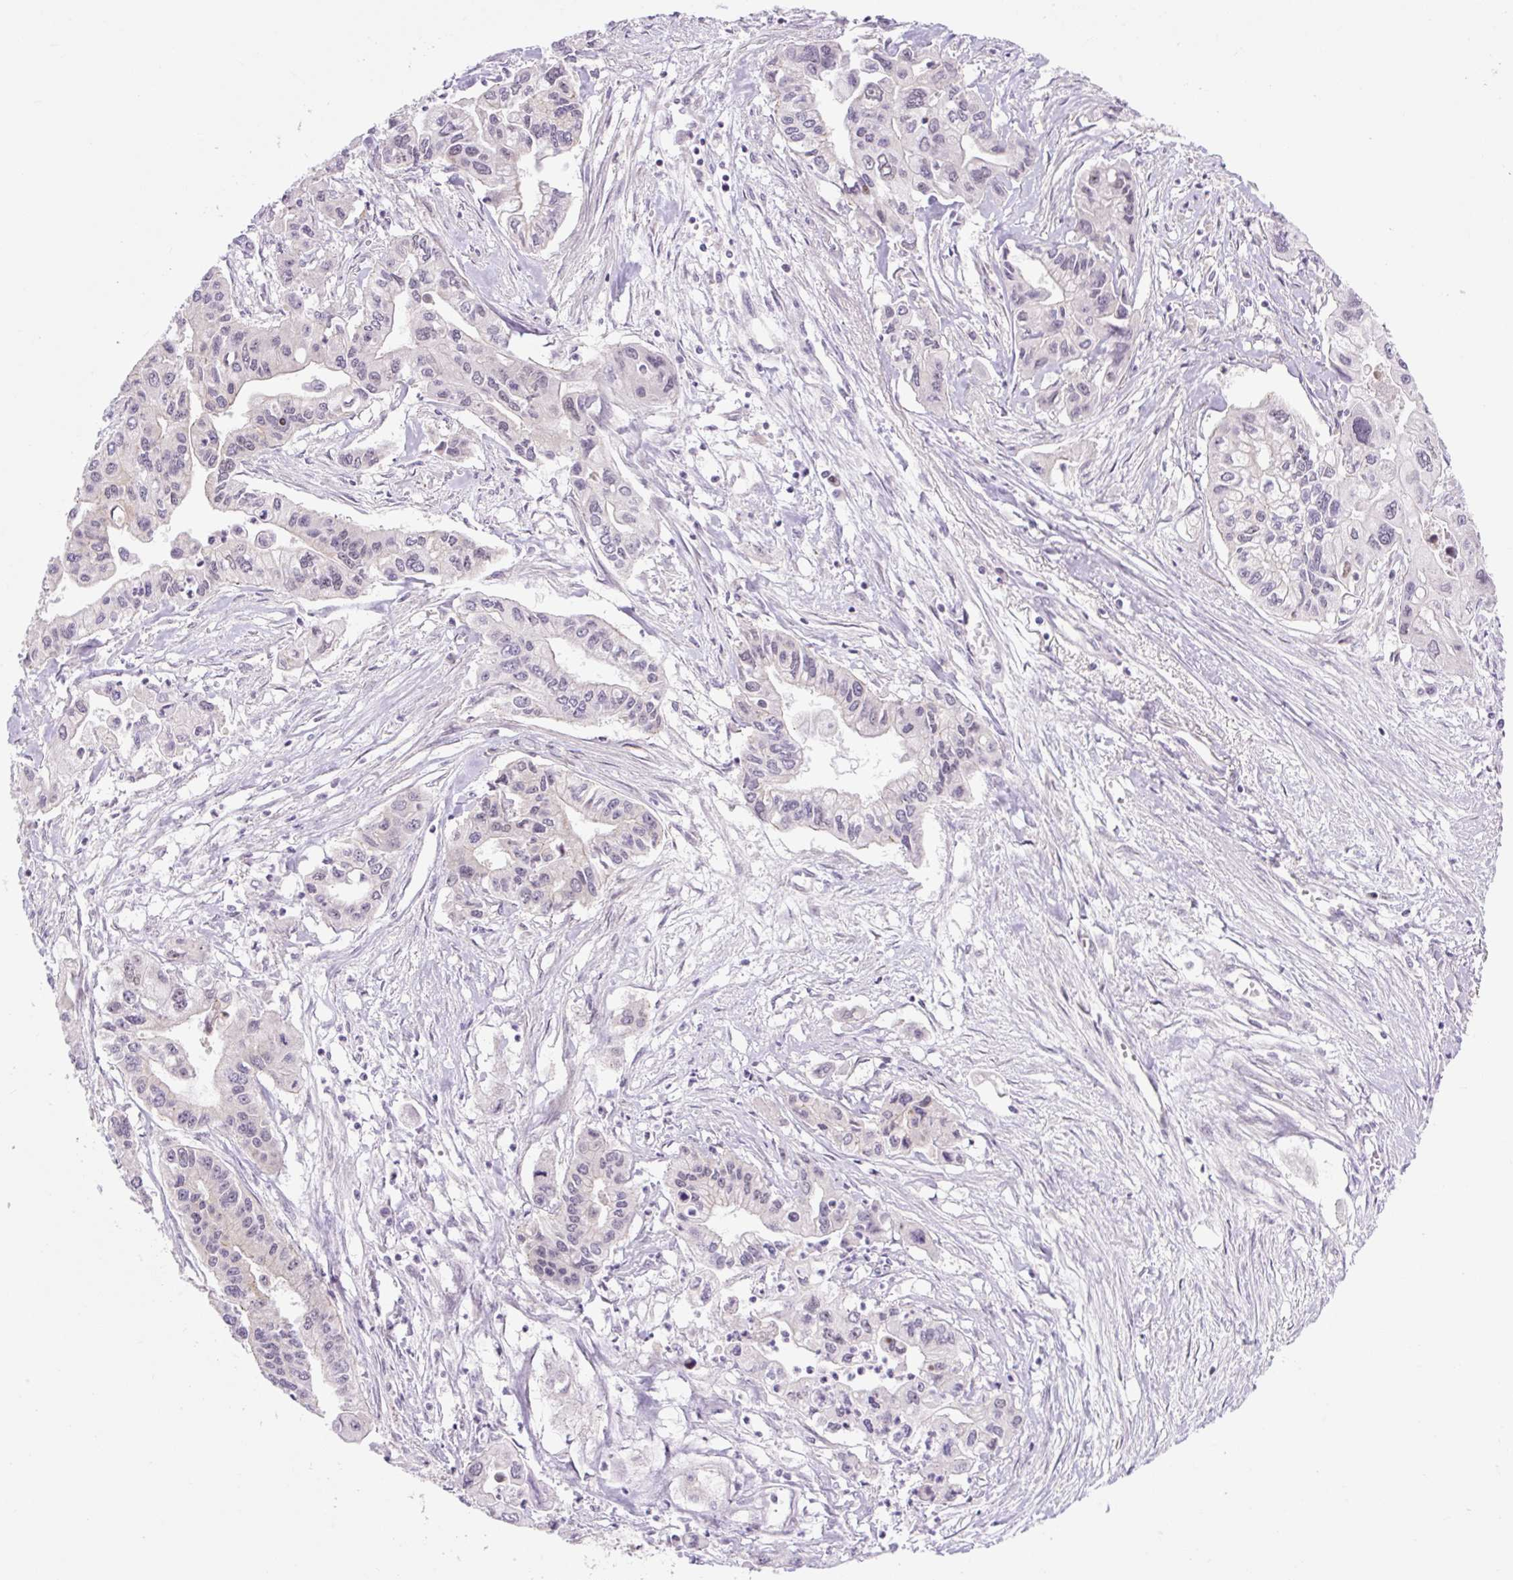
{"staining": {"intensity": "negative", "quantity": "none", "location": "none"}, "tissue": "pancreatic cancer", "cell_type": "Tumor cells", "image_type": "cancer", "snomed": [{"axis": "morphology", "description": "Adenocarcinoma, NOS"}, {"axis": "topography", "description": "Pancreas"}], "caption": "The immunohistochemistry micrograph has no significant staining in tumor cells of pancreatic cancer tissue.", "gene": "ICE1", "patient": {"sex": "male", "age": 62}}